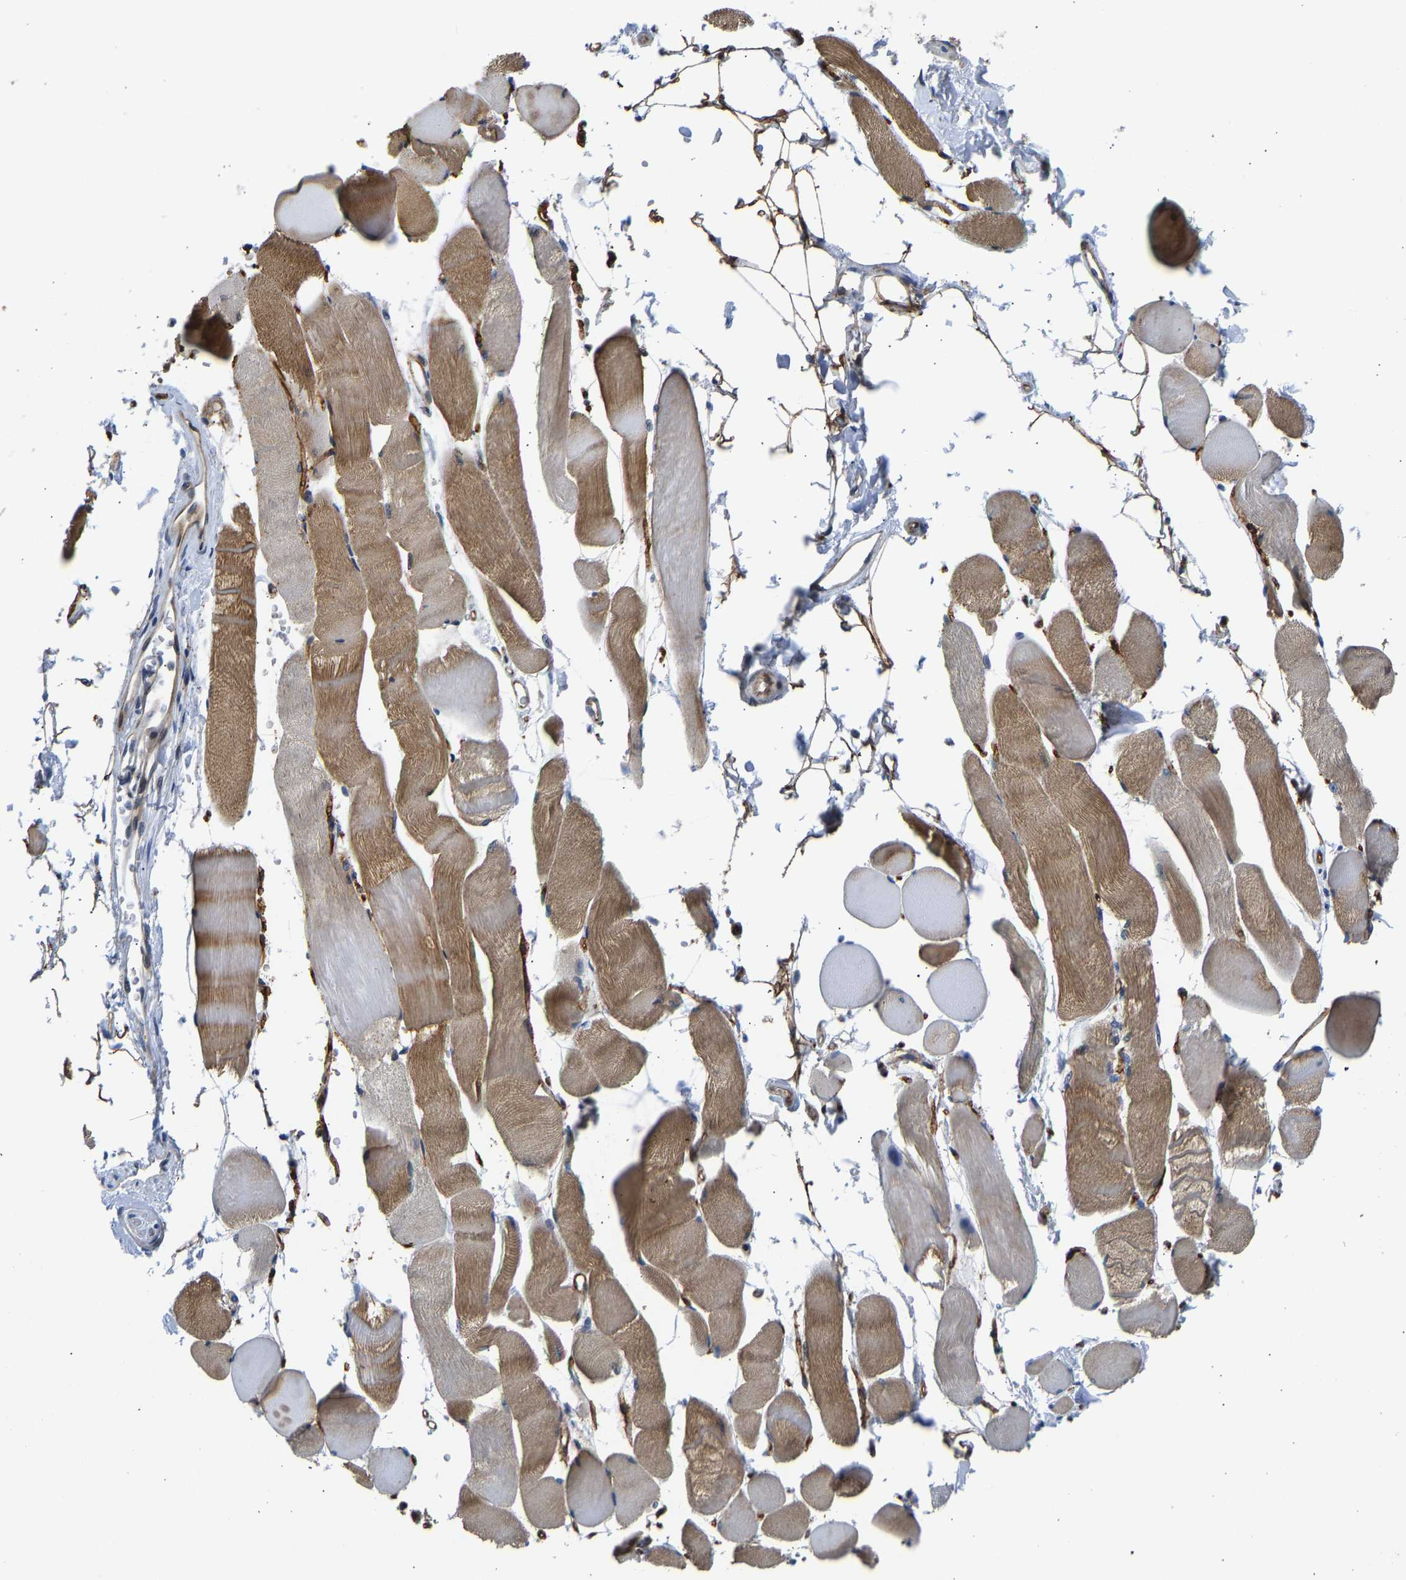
{"staining": {"intensity": "moderate", "quantity": ">75%", "location": "cytoplasmic/membranous,nuclear"}, "tissue": "skeletal muscle", "cell_type": "Myocytes", "image_type": "normal", "snomed": [{"axis": "morphology", "description": "Normal tissue, NOS"}, {"axis": "topography", "description": "Skeletal muscle"}, {"axis": "topography", "description": "Peripheral nerve tissue"}], "caption": "The immunohistochemical stain labels moderate cytoplasmic/membranous,nuclear positivity in myocytes of unremarkable skeletal muscle.", "gene": "RESF1", "patient": {"sex": "female", "age": 84}}